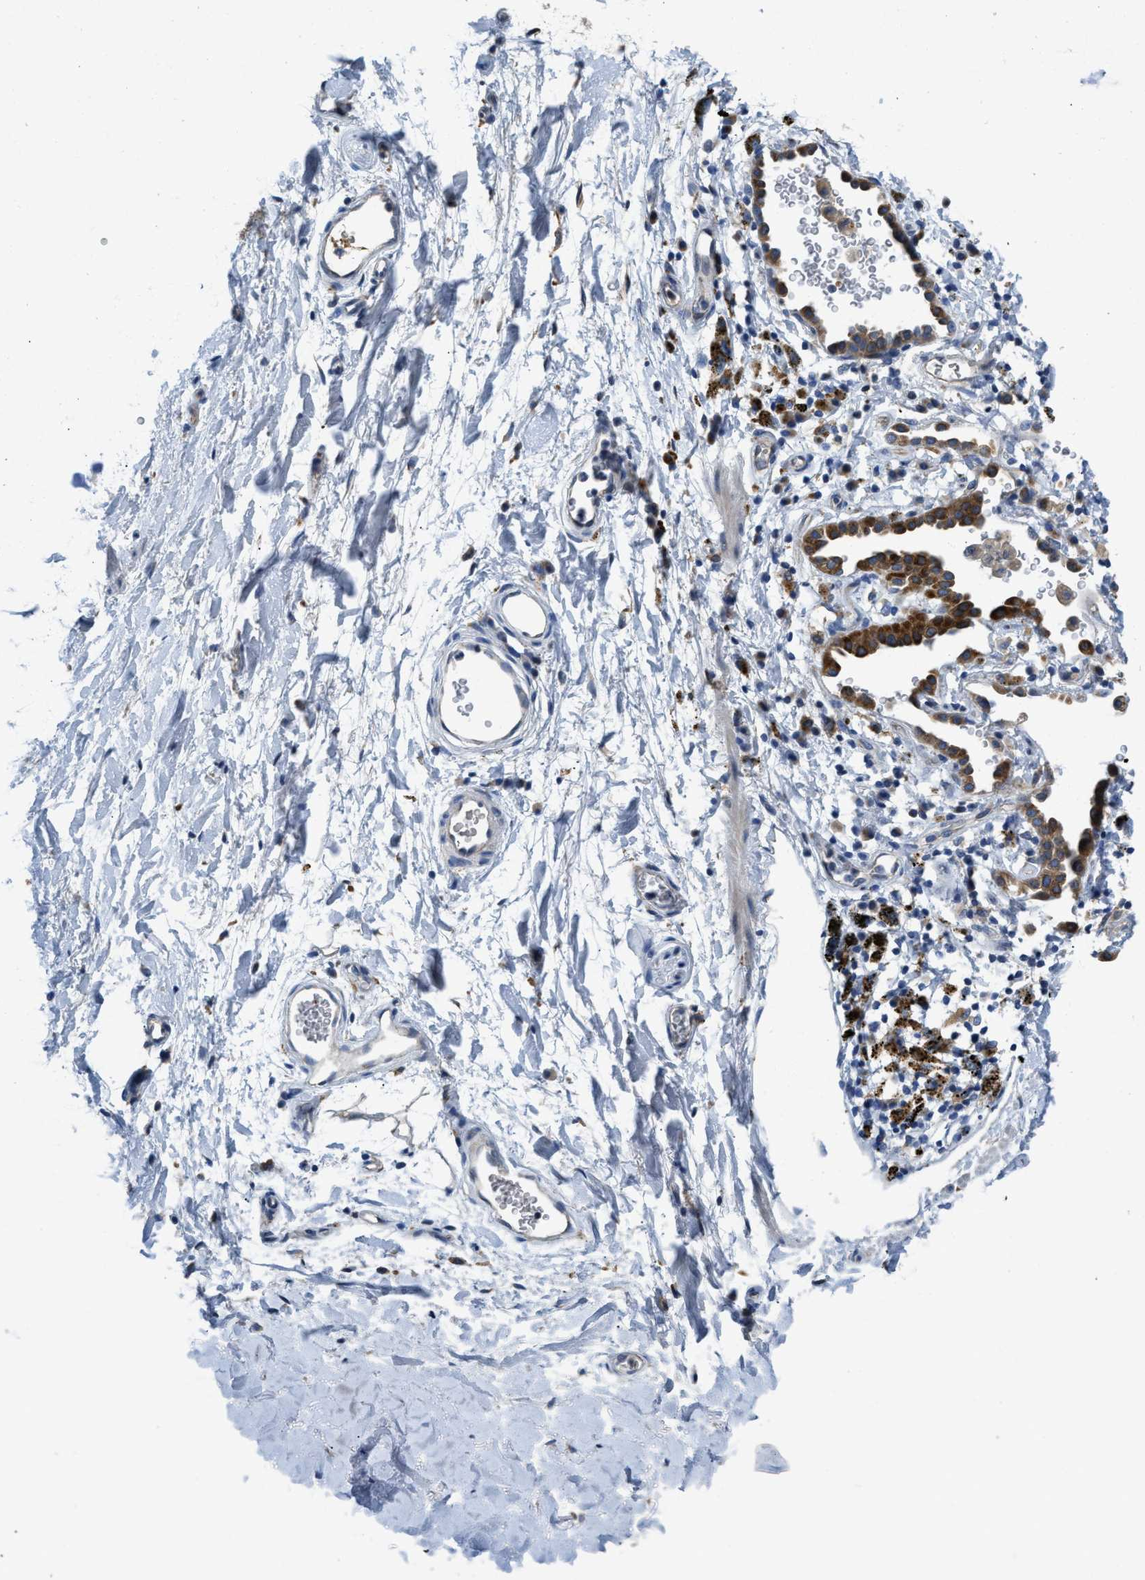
{"staining": {"intensity": "moderate", "quantity": "<25%", "location": "cytoplasmic/membranous"}, "tissue": "adipose tissue", "cell_type": "Adipocytes", "image_type": "normal", "snomed": [{"axis": "morphology", "description": "Normal tissue, NOS"}, {"axis": "topography", "description": "Cartilage tissue"}, {"axis": "topography", "description": "Bronchus"}], "caption": "Protein expression analysis of benign adipose tissue displays moderate cytoplasmic/membranous positivity in about <25% of adipocytes. (Brightfield microscopy of DAB IHC at high magnification).", "gene": "GGCX", "patient": {"sex": "female", "age": 53}}